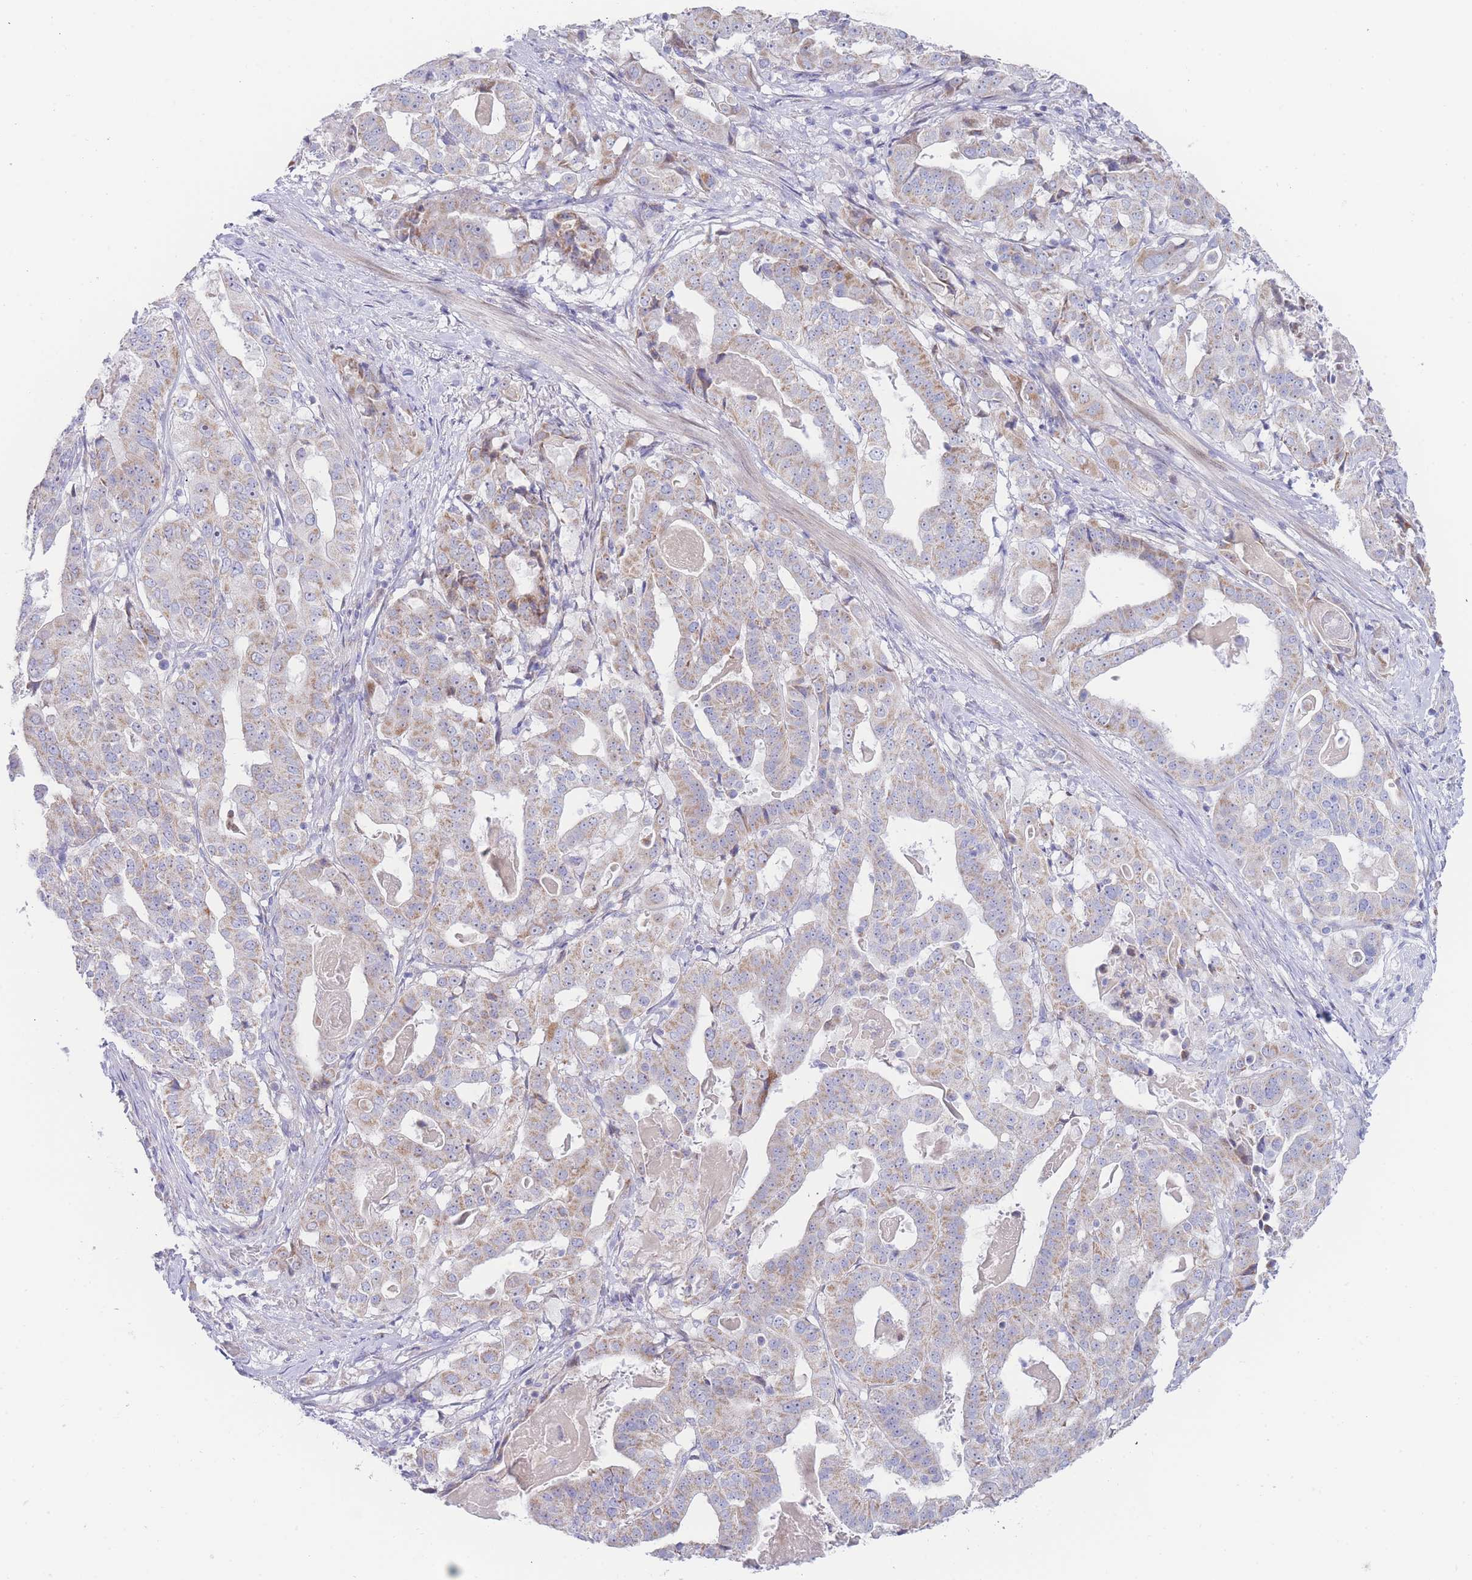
{"staining": {"intensity": "weak", "quantity": "25%-75%", "location": "cytoplasmic/membranous"}, "tissue": "stomach cancer", "cell_type": "Tumor cells", "image_type": "cancer", "snomed": [{"axis": "morphology", "description": "Adenocarcinoma, NOS"}, {"axis": "topography", "description": "Stomach"}], "caption": "Protein analysis of stomach adenocarcinoma tissue reveals weak cytoplasmic/membranous staining in about 25%-75% of tumor cells.", "gene": "GPAM", "patient": {"sex": "male", "age": 48}}